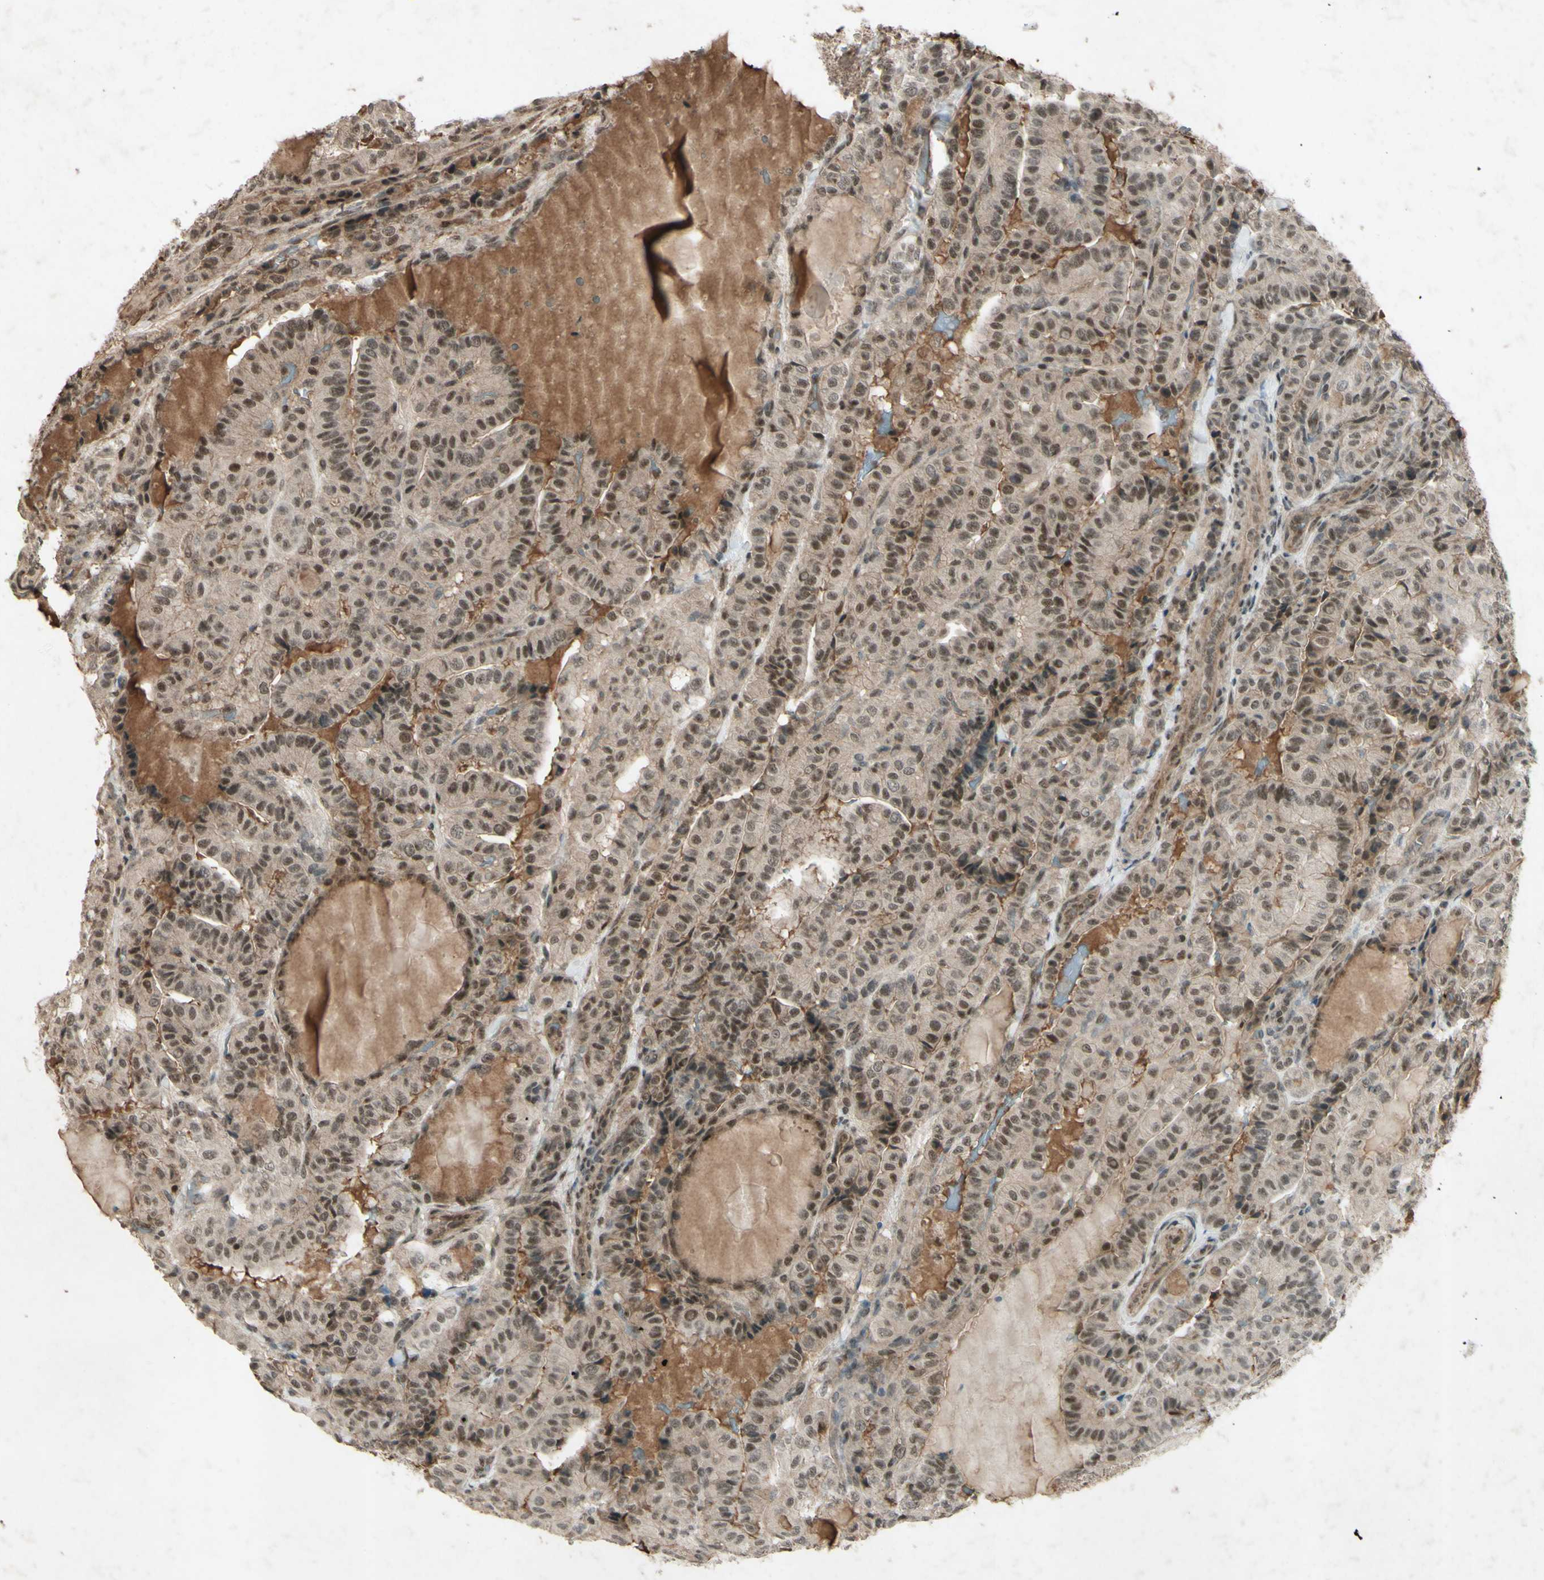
{"staining": {"intensity": "moderate", "quantity": ">75%", "location": "cytoplasmic/membranous,nuclear"}, "tissue": "thyroid cancer", "cell_type": "Tumor cells", "image_type": "cancer", "snomed": [{"axis": "morphology", "description": "Papillary adenocarcinoma, NOS"}, {"axis": "topography", "description": "Thyroid gland"}], "caption": "Tumor cells exhibit moderate cytoplasmic/membranous and nuclear staining in about >75% of cells in papillary adenocarcinoma (thyroid).", "gene": "SNW1", "patient": {"sex": "male", "age": 77}}